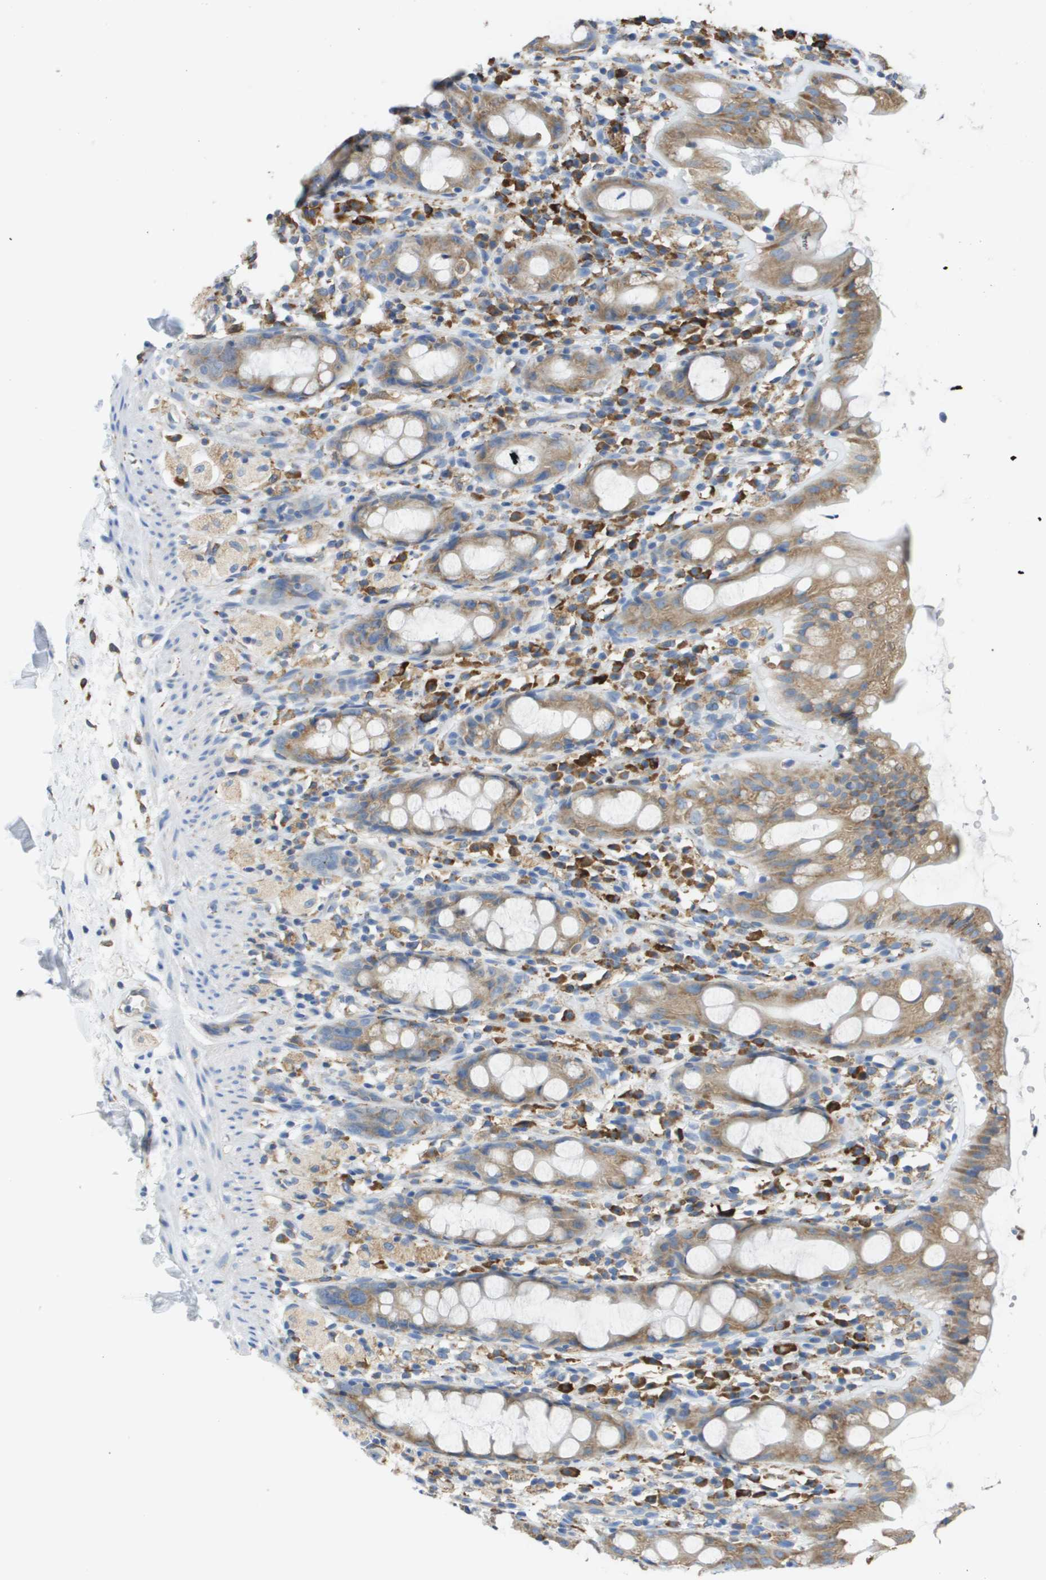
{"staining": {"intensity": "moderate", "quantity": "25%-75%", "location": "cytoplasmic/membranous"}, "tissue": "rectum", "cell_type": "Glandular cells", "image_type": "normal", "snomed": [{"axis": "morphology", "description": "Normal tissue, NOS"}, {"axis": "topography", "description": "Rectum"}], "caption": "DAB (3,3'-diaminobenzidine) immunohistochemical staining of benign human rectum exhibits moderate cytoplasmic/membranous protein positivity in approximately 25%-75% of glandular cells. The staining was performed using DAB (3,3'-diaminobenzidine), with brown indicating positive protein expression. Nuclei are stained blue with hematoxylin.", "gene": "SDR42E1", "patient": {"sex": "male", "age": 44}}